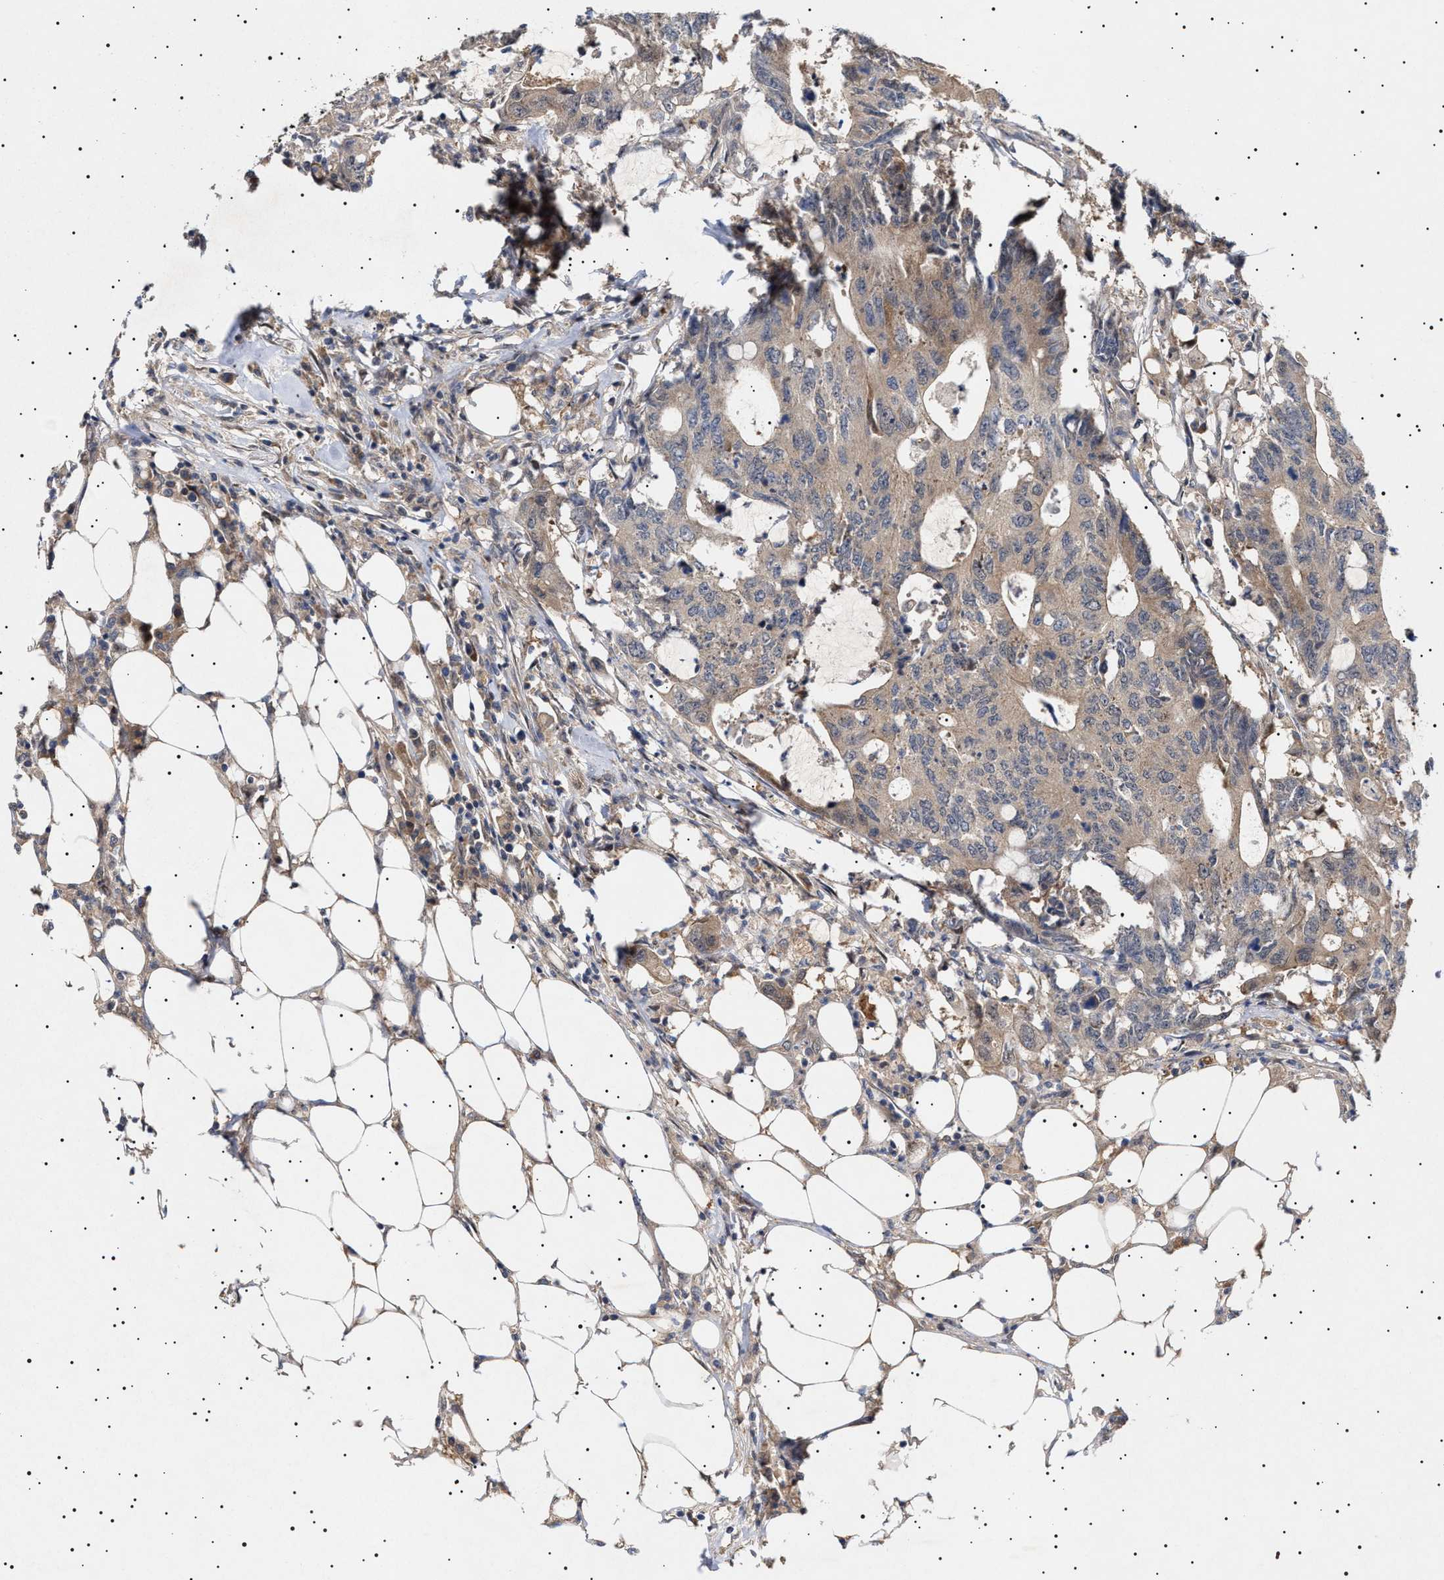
{"staining": {"intensity": "weak", "quantity": ">75%", "location": "cytoplasmic/membranous"}, "tissue": "colorectal cancer", "cell_type": "Tumor cells", "image_type": "cancer", "snomed": [{"axis": "morphology", "description": "Adenocarcinoma, NOS"}, {"axis": "topography", "description": "Colon"}], "caption": "Immunohistochemistry (DAB) staining of human colorectal adenocarcinoma reveals weak cytoplasmic/membranous protein positivity in approximately >75% of tumor cells. The protein is shown in brown color, while the nuclei are stained blue.", "gene": "NPLOC4", "patient": {"sex": "male", "age": 71}}